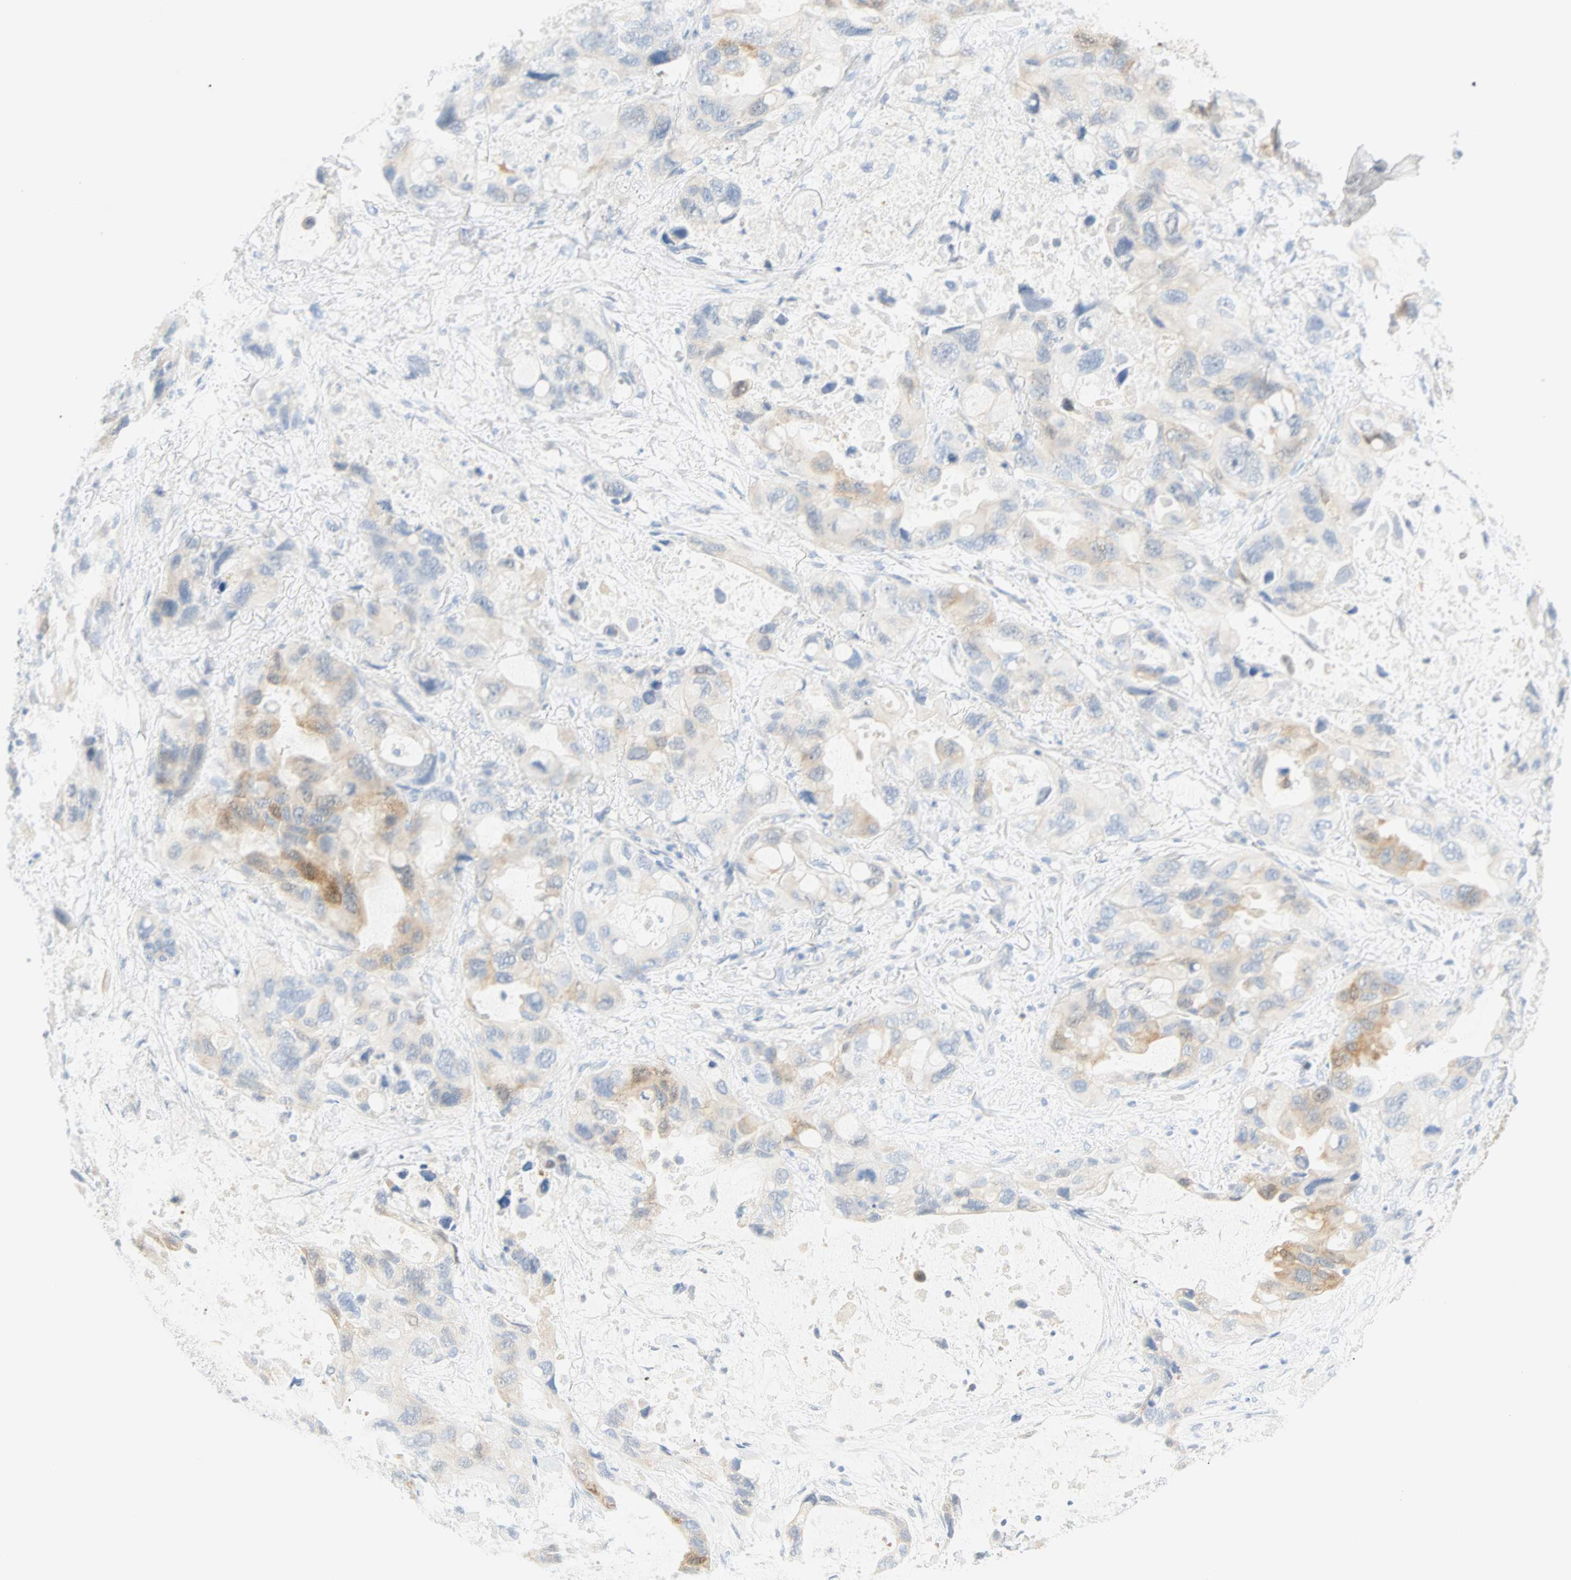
{"staining": {"intensity": "moderate", "quantity": "<25%", "location": "cytoplasmic/membranous,nuclear"}, "tissue": "lung cancer", "cell_type": "Tumor cells", "image_type": "cancer", "snomed": [{"axis": "morphology", "description": "Squamous cell carcinoma, NOS"}, {"axis": "topography", "description": "Lung"}], "caption": "Protein expression by IHC displays moderate cytoplasmic/membranous and nuclear staining in approximately <25% of tumor cells in lung squamous cell carcinoma.", "gene": "SELENBP1", "patient": {"sex": "female", "age": 73}}